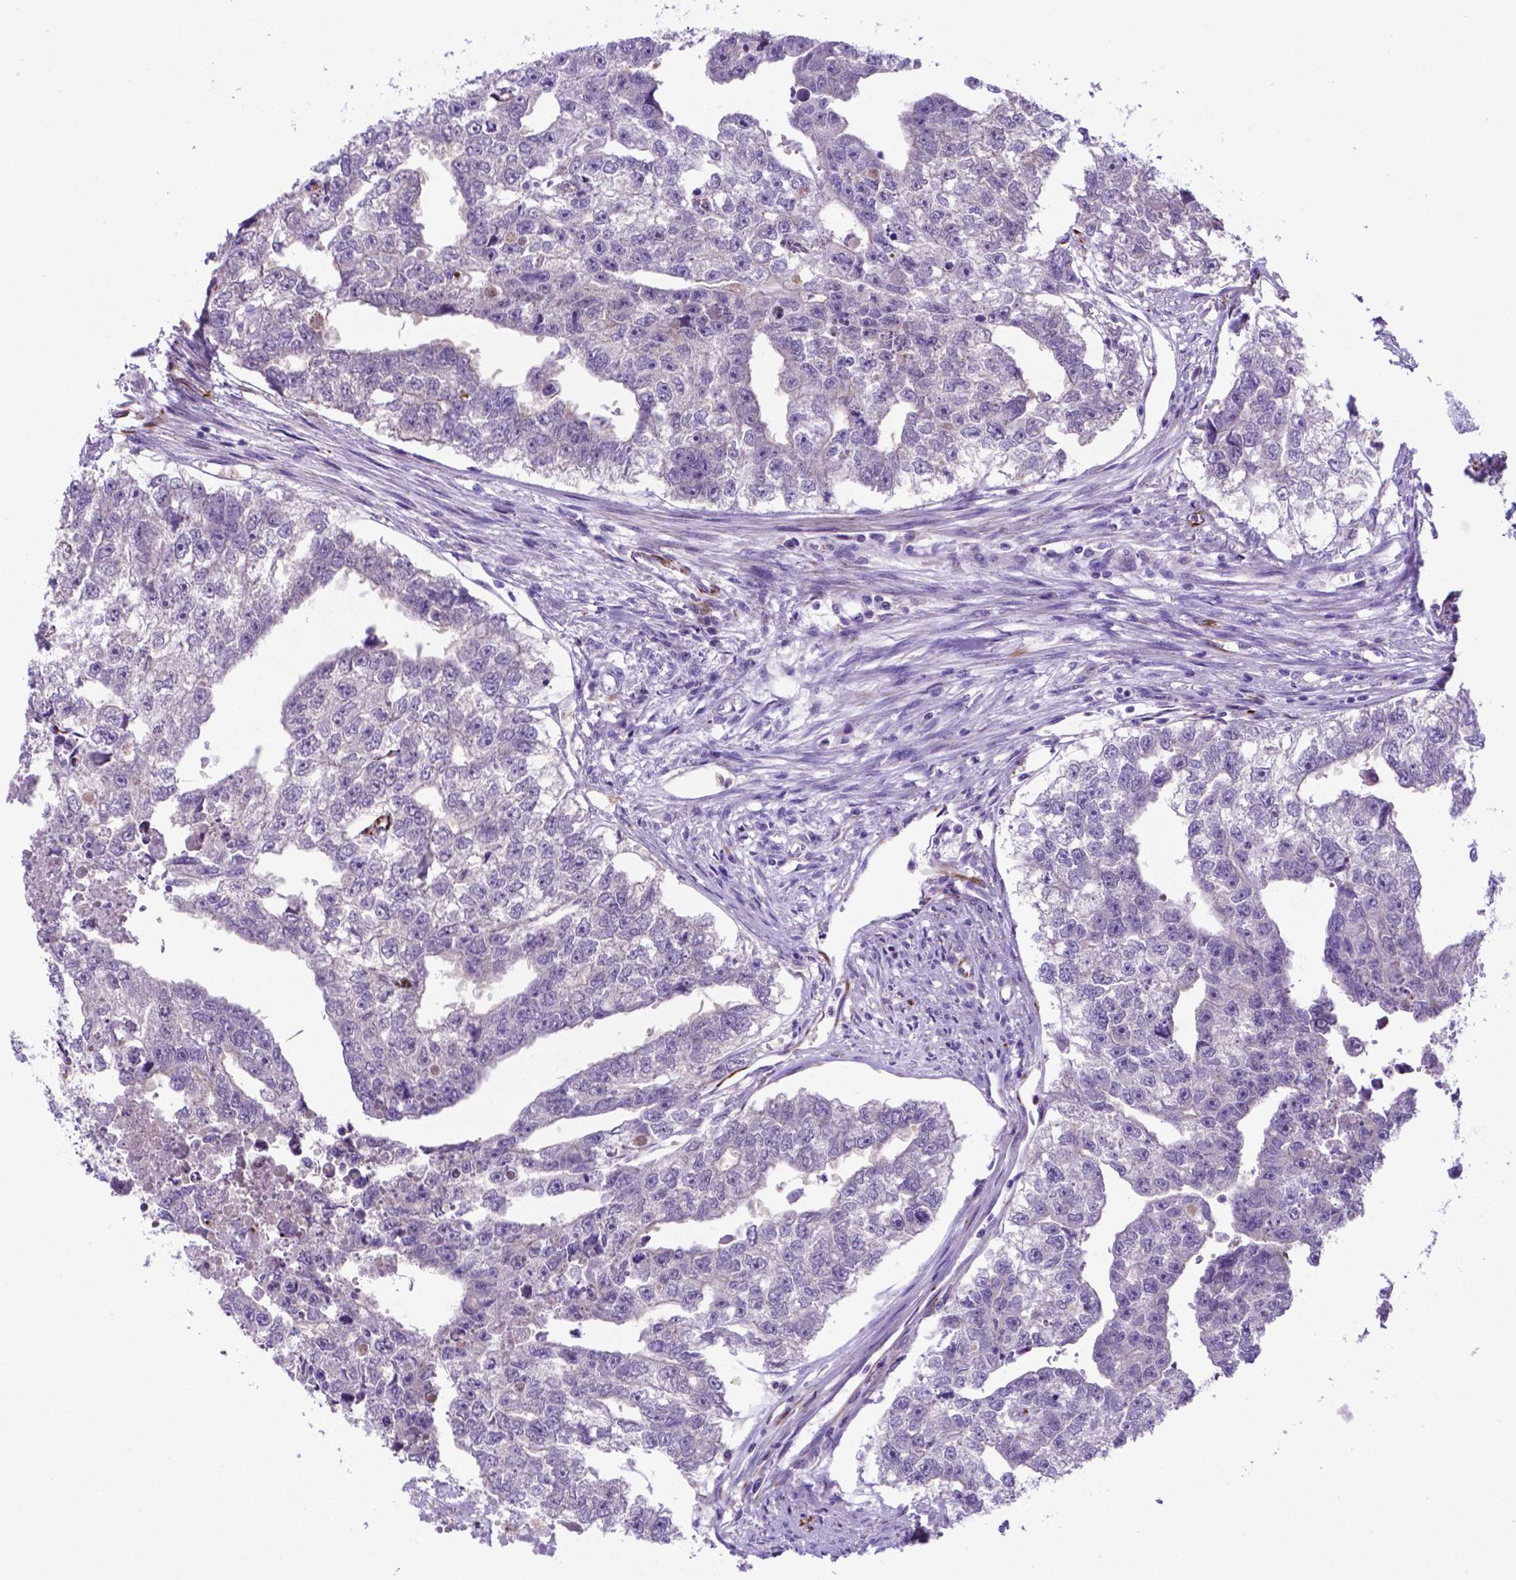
{"staining": {"intensity": "negative", "quantity": "none", "location": "none"}, "tissue": "testis cancer", "cell_type": "Tumor cells", "image_type": "cancer", "snomed": [{"axis": "morphology", "description": "Carcinoma, Embryonal, NOS"}, {"axis": "morphology", "description": "Teratoma, malignant, NOS"}, {"axis": "topography", "description": "Testis"}], "caption": "Tumor cells show no significant expression in teratoma (malignant) (testis).", "gene": "LZTR1", "patient": {"sex": "male", "age": 44}}